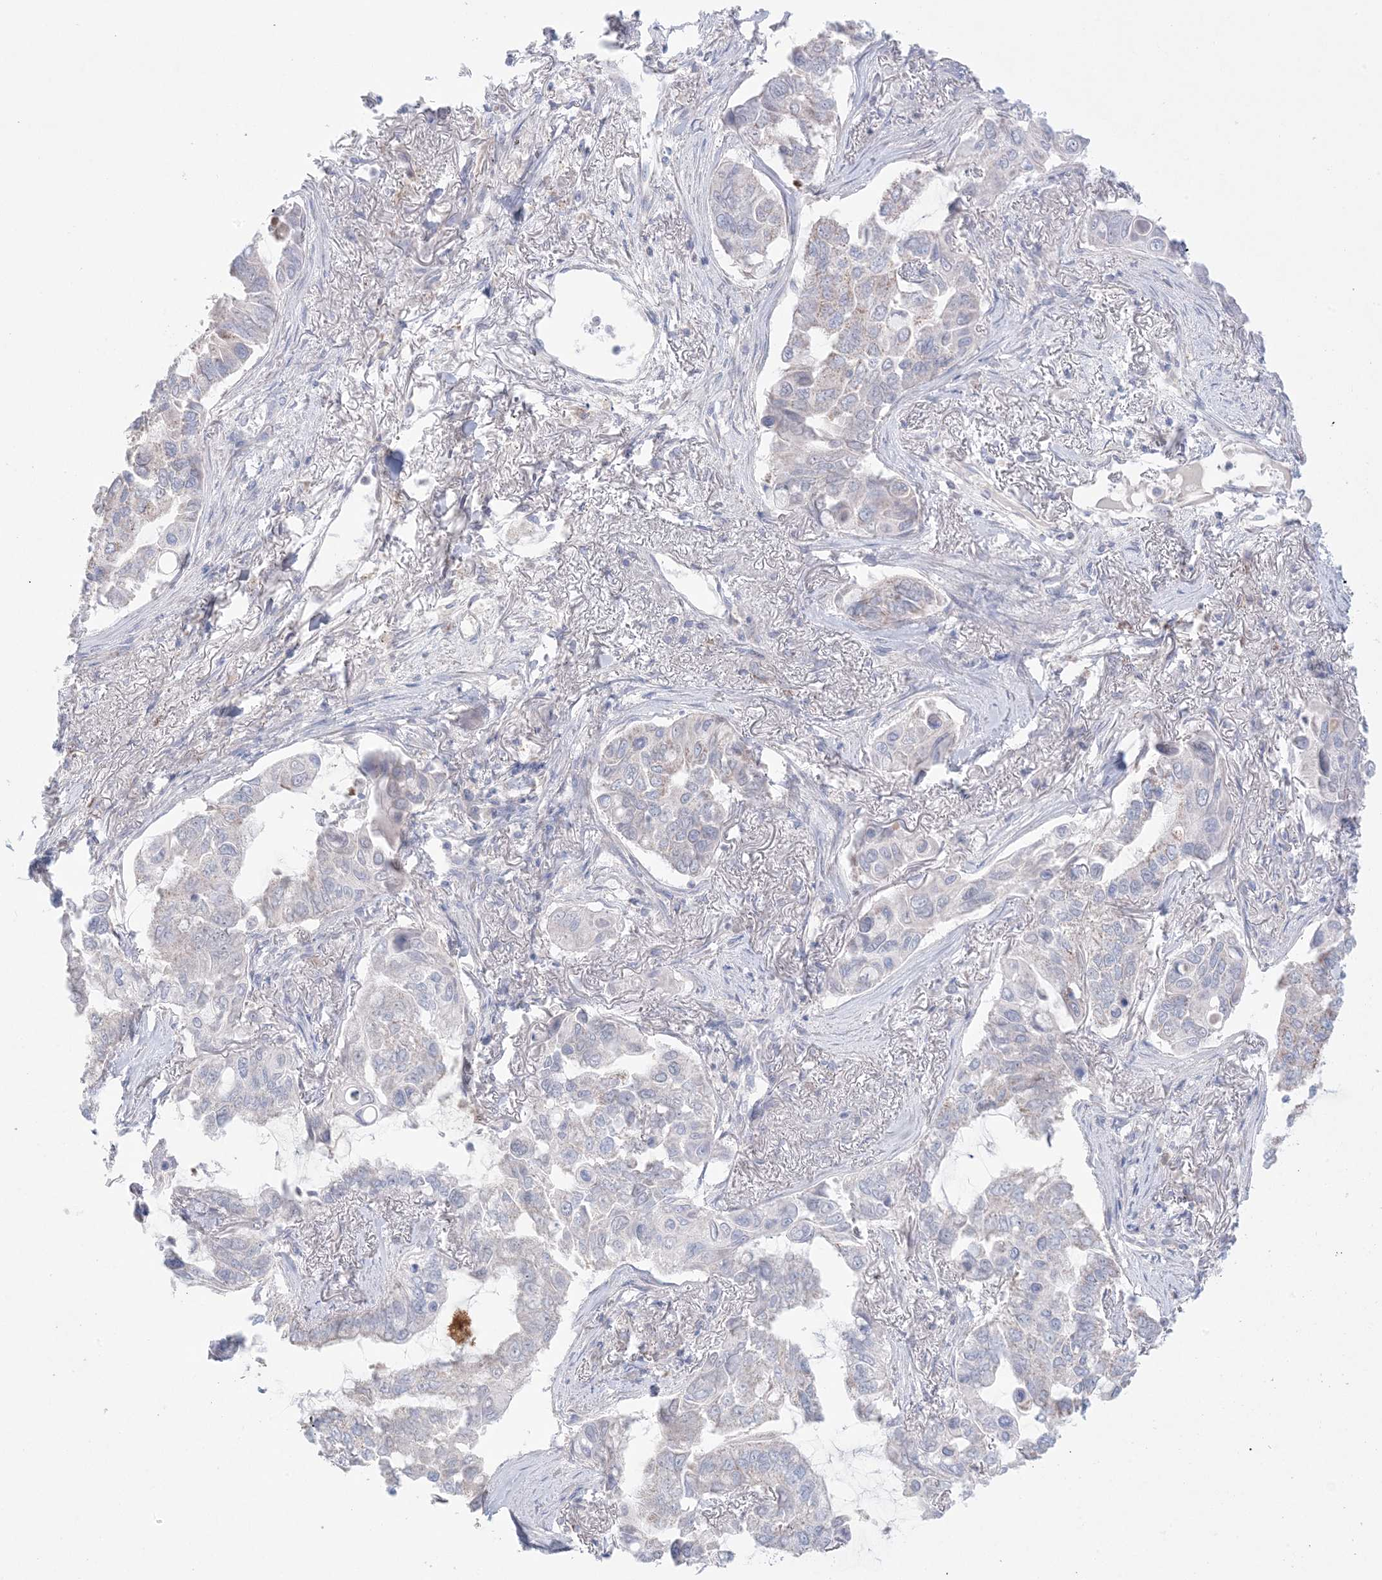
{"staining": {"intensity": "weak", "quantity": "<25%", "location": "cytoplasmic/membranous"}, "tissue": "lung cancer", "cell_type": "Tumor cells", "image_type": "cancer", "snomed": [{"axis": "morphology", "description": "Adenocarcinoma, NOS"}, {"axis": "topography", "description": "Lung"}], "caption": "A high-resolution micrograph shows IHC staining of adenocarcinoma (lung), which shows no significant expression in tumor cells.", "gene": "KCTD6", "patient": {"sex": "male", "age": 64}}